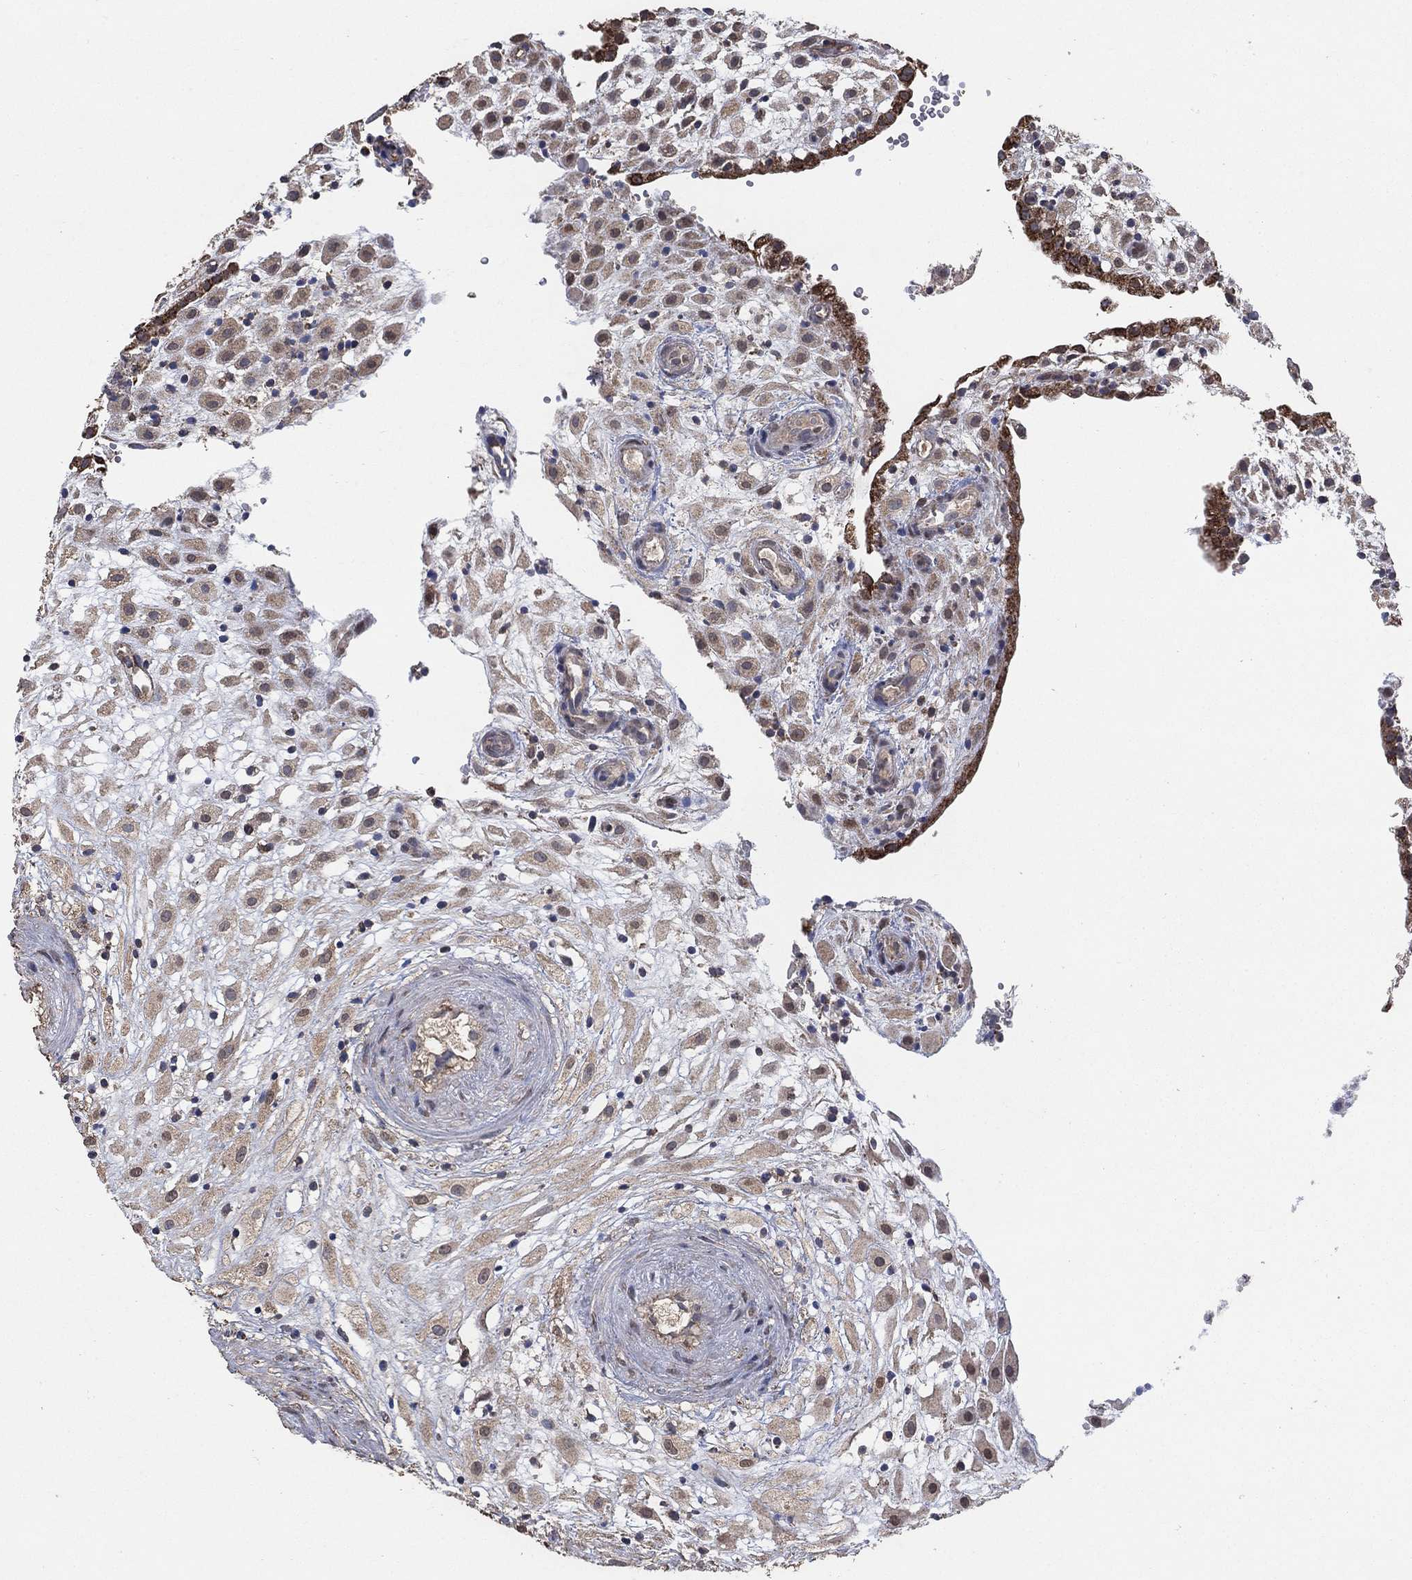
{"staining": {"intensity": "weak", "quantity": ">75%", "location": "cytoplasmic/membranous"}, "tissue": "placenta", "cell_type": "Decidual cells", "image_type": "normal", "snomed": [{"axis": "morphology", "description": "Normal tissue, NOS"}, {"axis": "topography", "description": "Placenta"}], "caption": "DAB (3,3'-diaminobenzidine) immunohistochemical staining of benign human placenta reveals weak cytoplasmic/membranous protein expression in about >75% of decidual cells.", "gene": "MRPS24", "patient": {"sex": "female", "age": 24}}